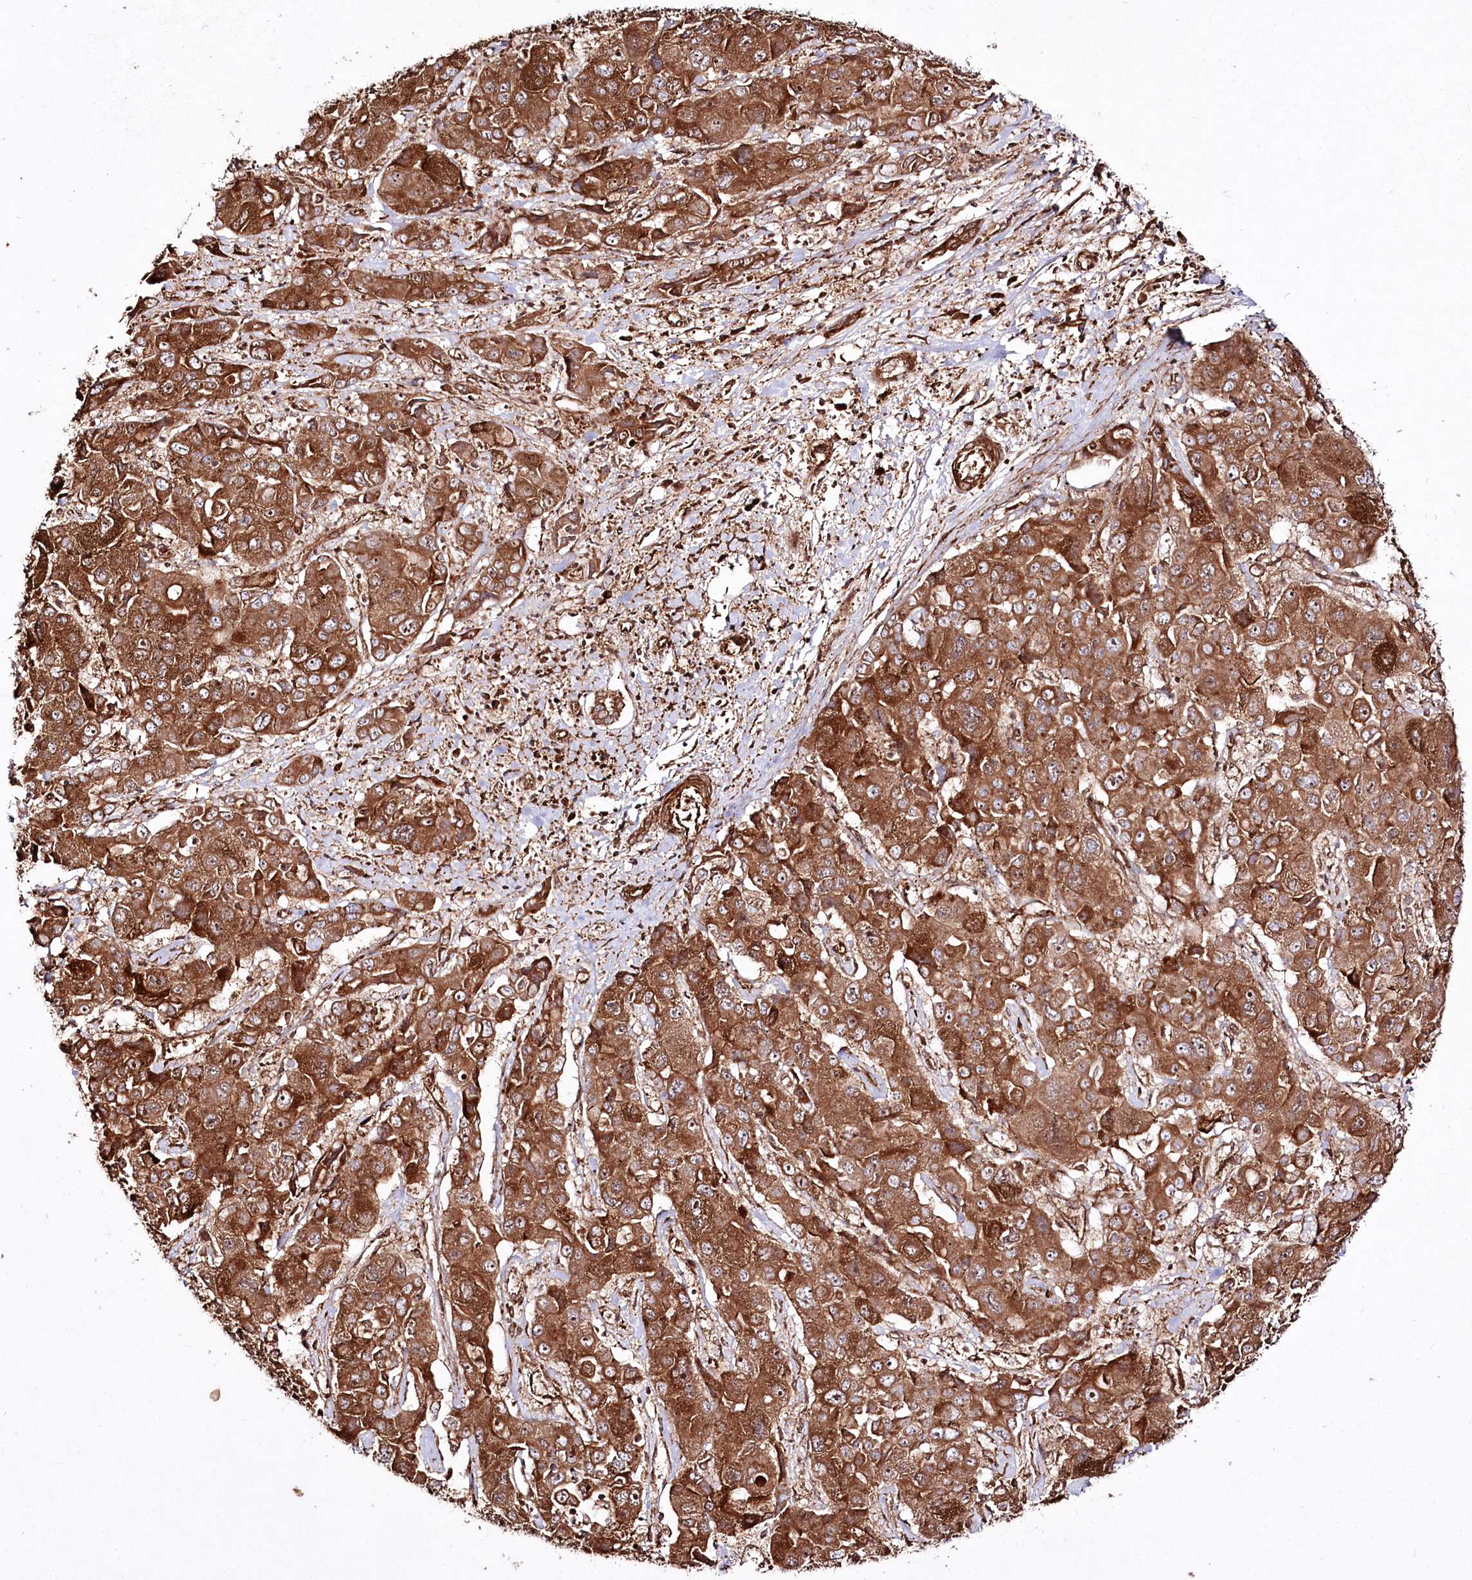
{"staining": {"intensity": "strong", "quantity": ">75%", "location": "cytoplasmic/membranous"}, "tissue": "liver cancer", "cell_type": "Tumor cells", "image_type": "cancer", "snomed": [{"axis": "morphology", "description": "Cholangiocarcinoma"}, {"axis": "topography", "description": "Liver"}], "caption": "Liver cholangiocarcinoma stained with a brown dye shows strong cytoplasmic/membranous positive positivity in about >75% of tumor cells.", "gene": "REXO2", "patient": {"sex": "male", "age": 67}}